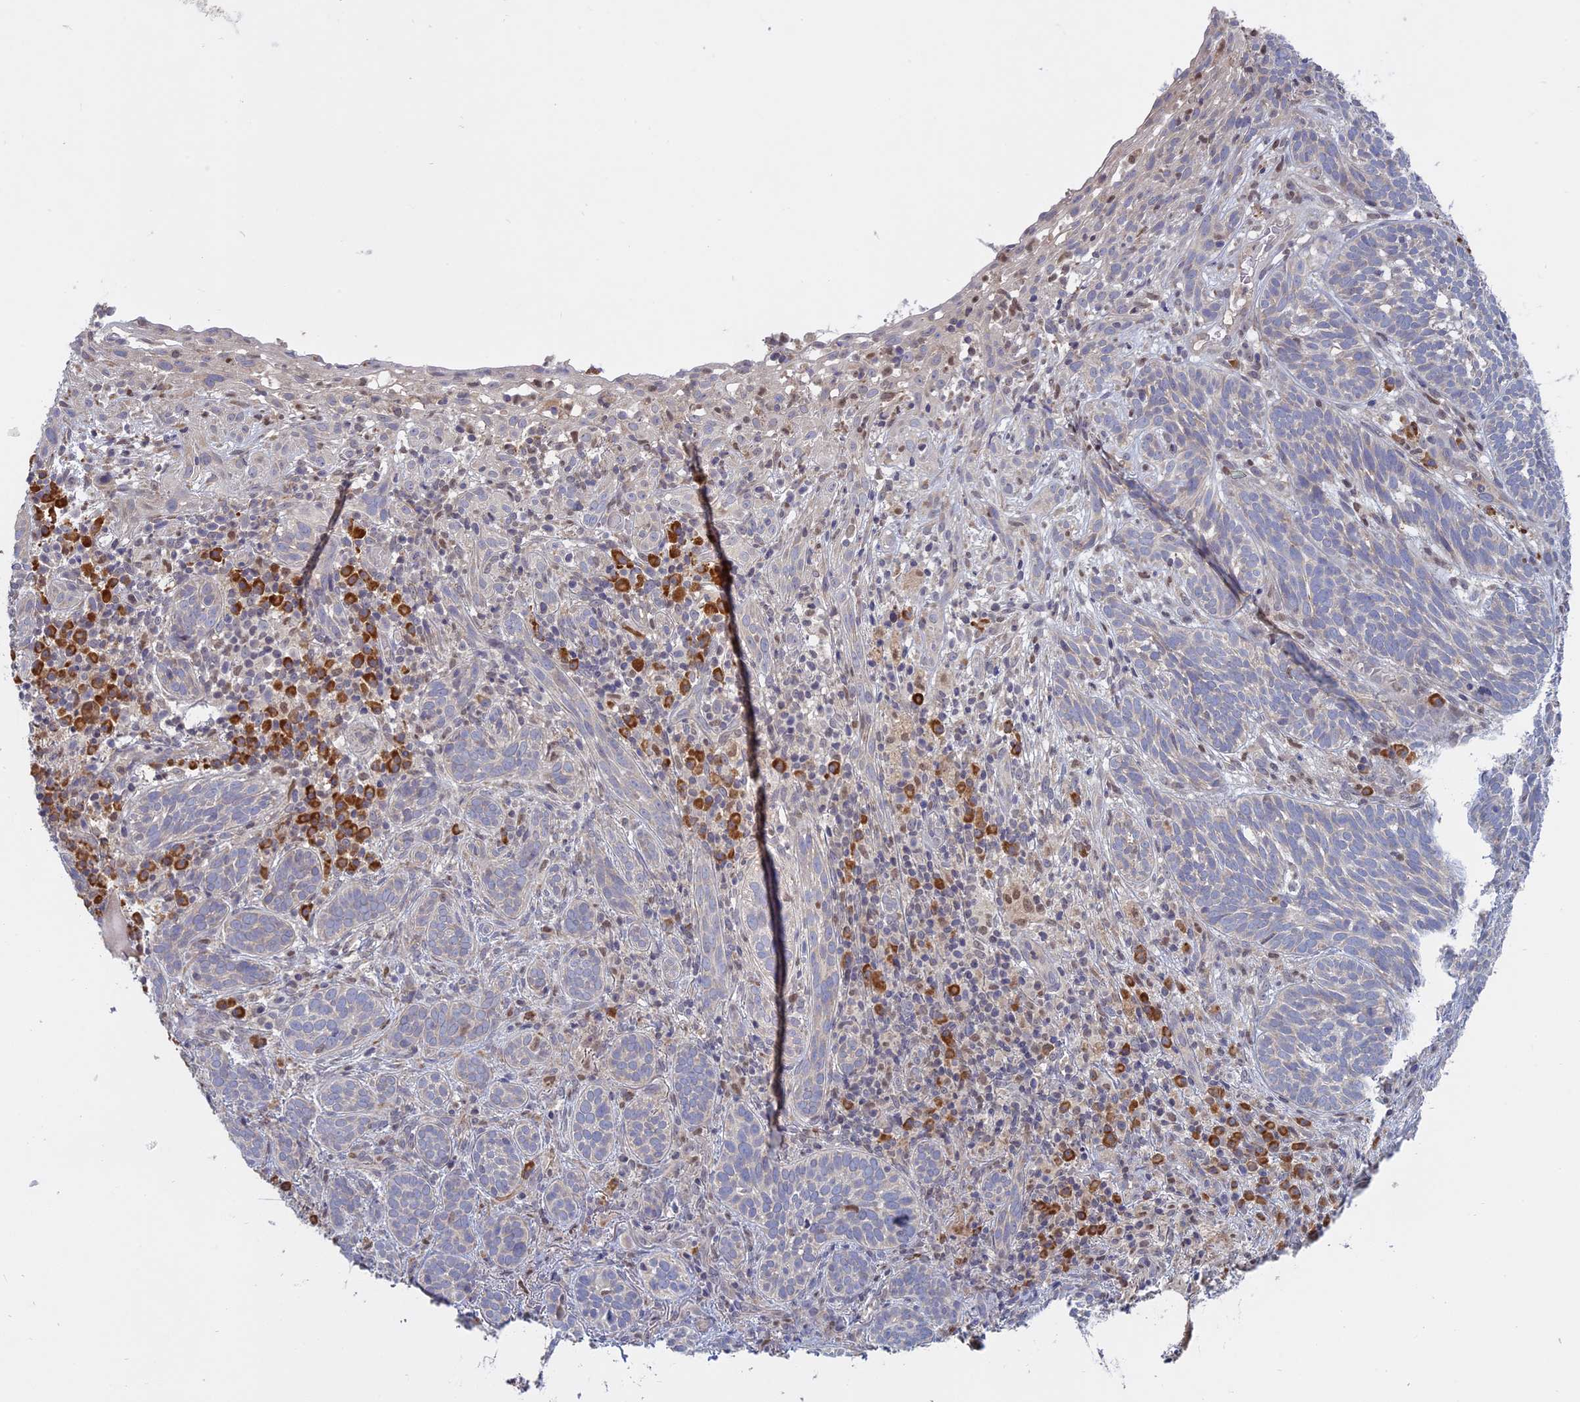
{"staining": {"intensity": "negative", "quantity": "none", "location": "none"}, "tissue": "skin cancer", "cell_type": "Tumor cells", "image_type": "cancer", "snomed": [{"axis": "morphology", "description": "Basal cell carcinoma"}, {"axis": "topography", "description": "Skin"}], "caption": "High magnification brightfield microscopy of skin cancer (basal cell carcinoma) stained with DAB (brown) and counterstained with hematoxylin (blue): tumor cells show no significant positivity.", "gene": "TMEM208", "patient": {"sex": "male", "age": 71}}